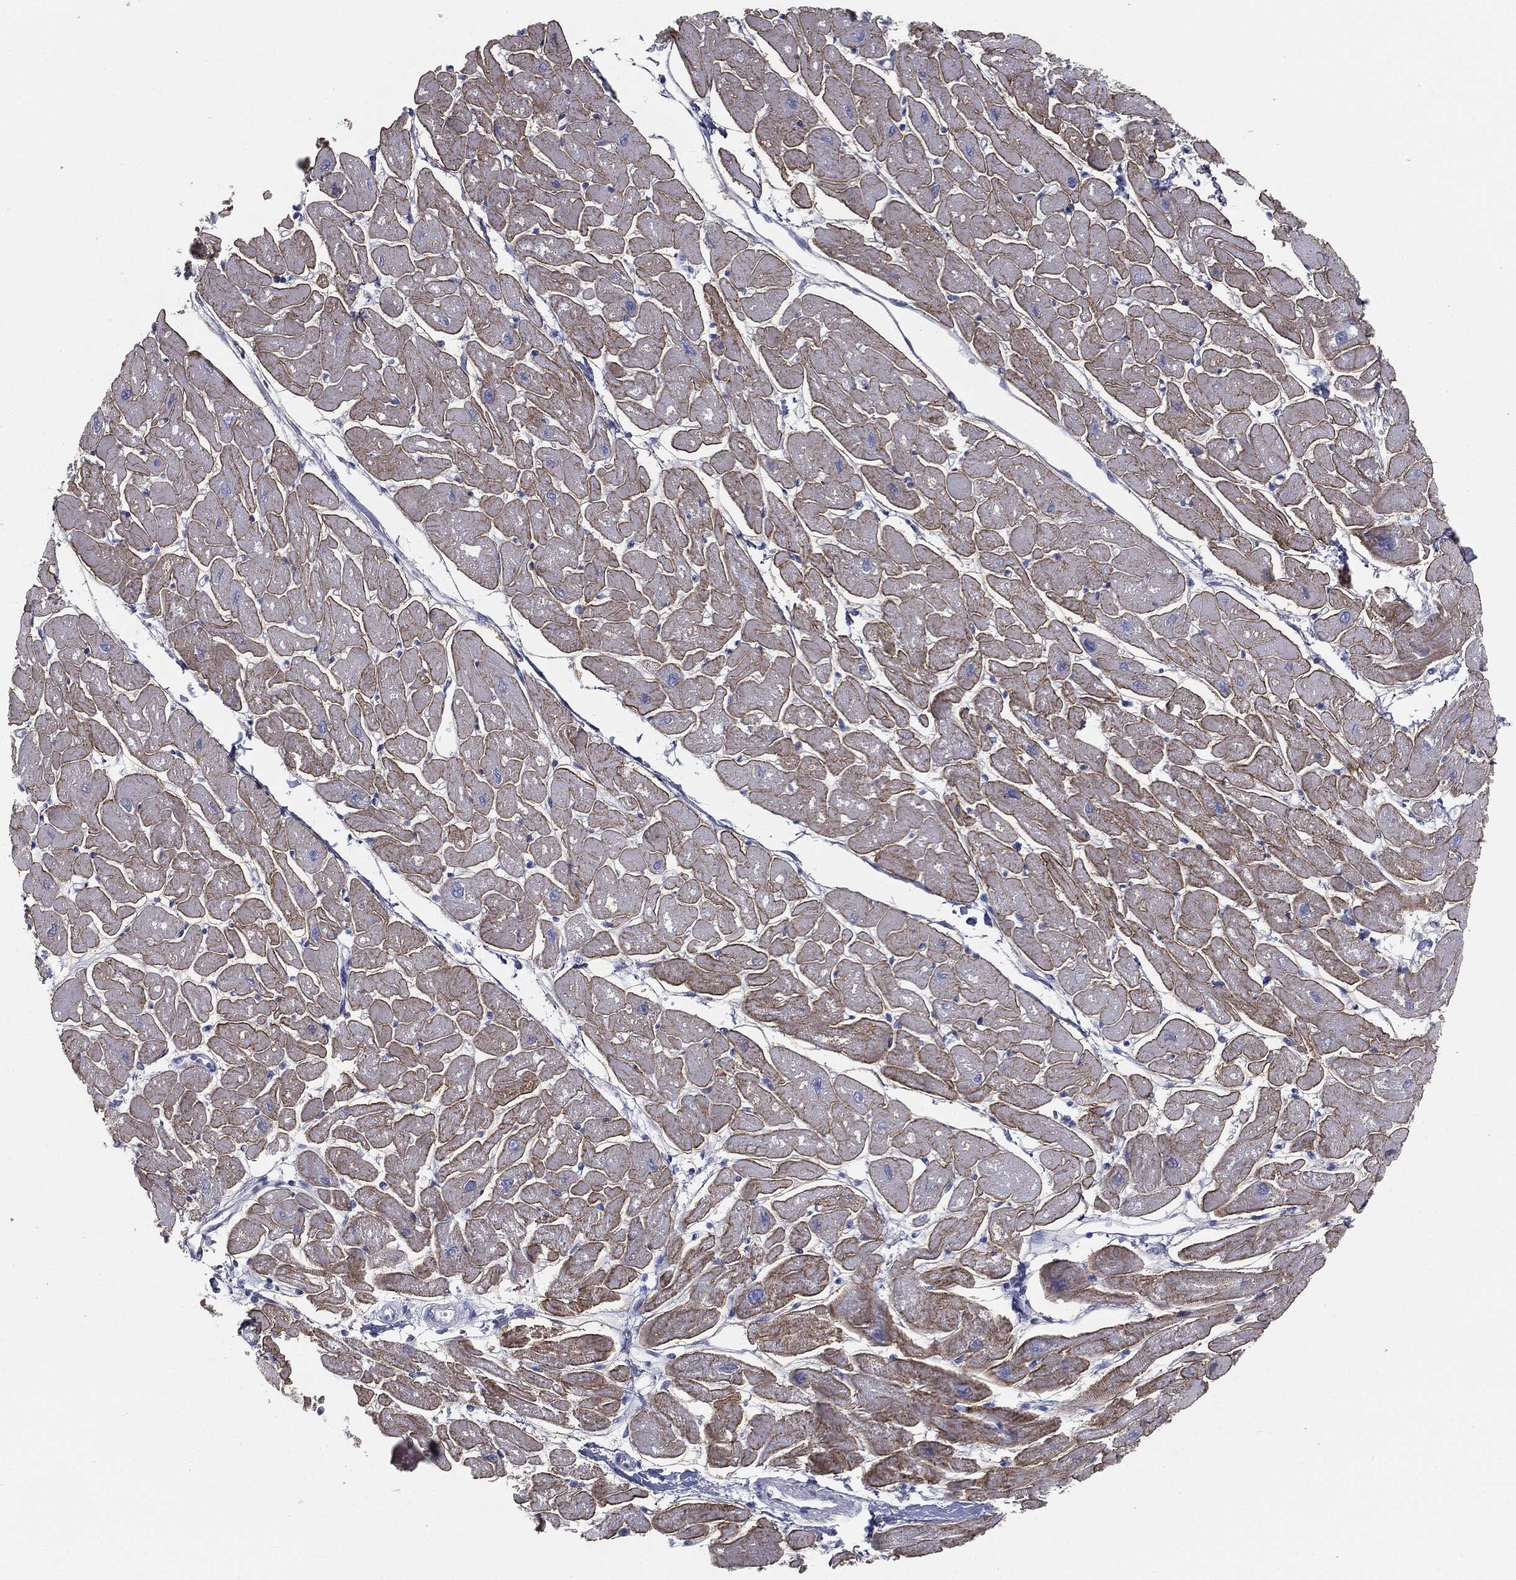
{"staining": {"intensity": "strong", "quantity": ">75%", "location": "cytoplasmic/membranous"}, "tissue": "heart muscle", "cell_type": "Cardiomyocytes", "image_type": "normal", "snomed": [{"axis": "morphology", "description": "Normal tissue, NOS"}, {"axis": "topography", "description": "Heart"}], "caption": "This is a histology image of immunohistochemistry staining of normal heart muscle, which shows strong staining in the cytoplasmic/membranous of cardiomyocytes.", "gene": "CAV3", "patient": {"sex": "male", "age": 57}}